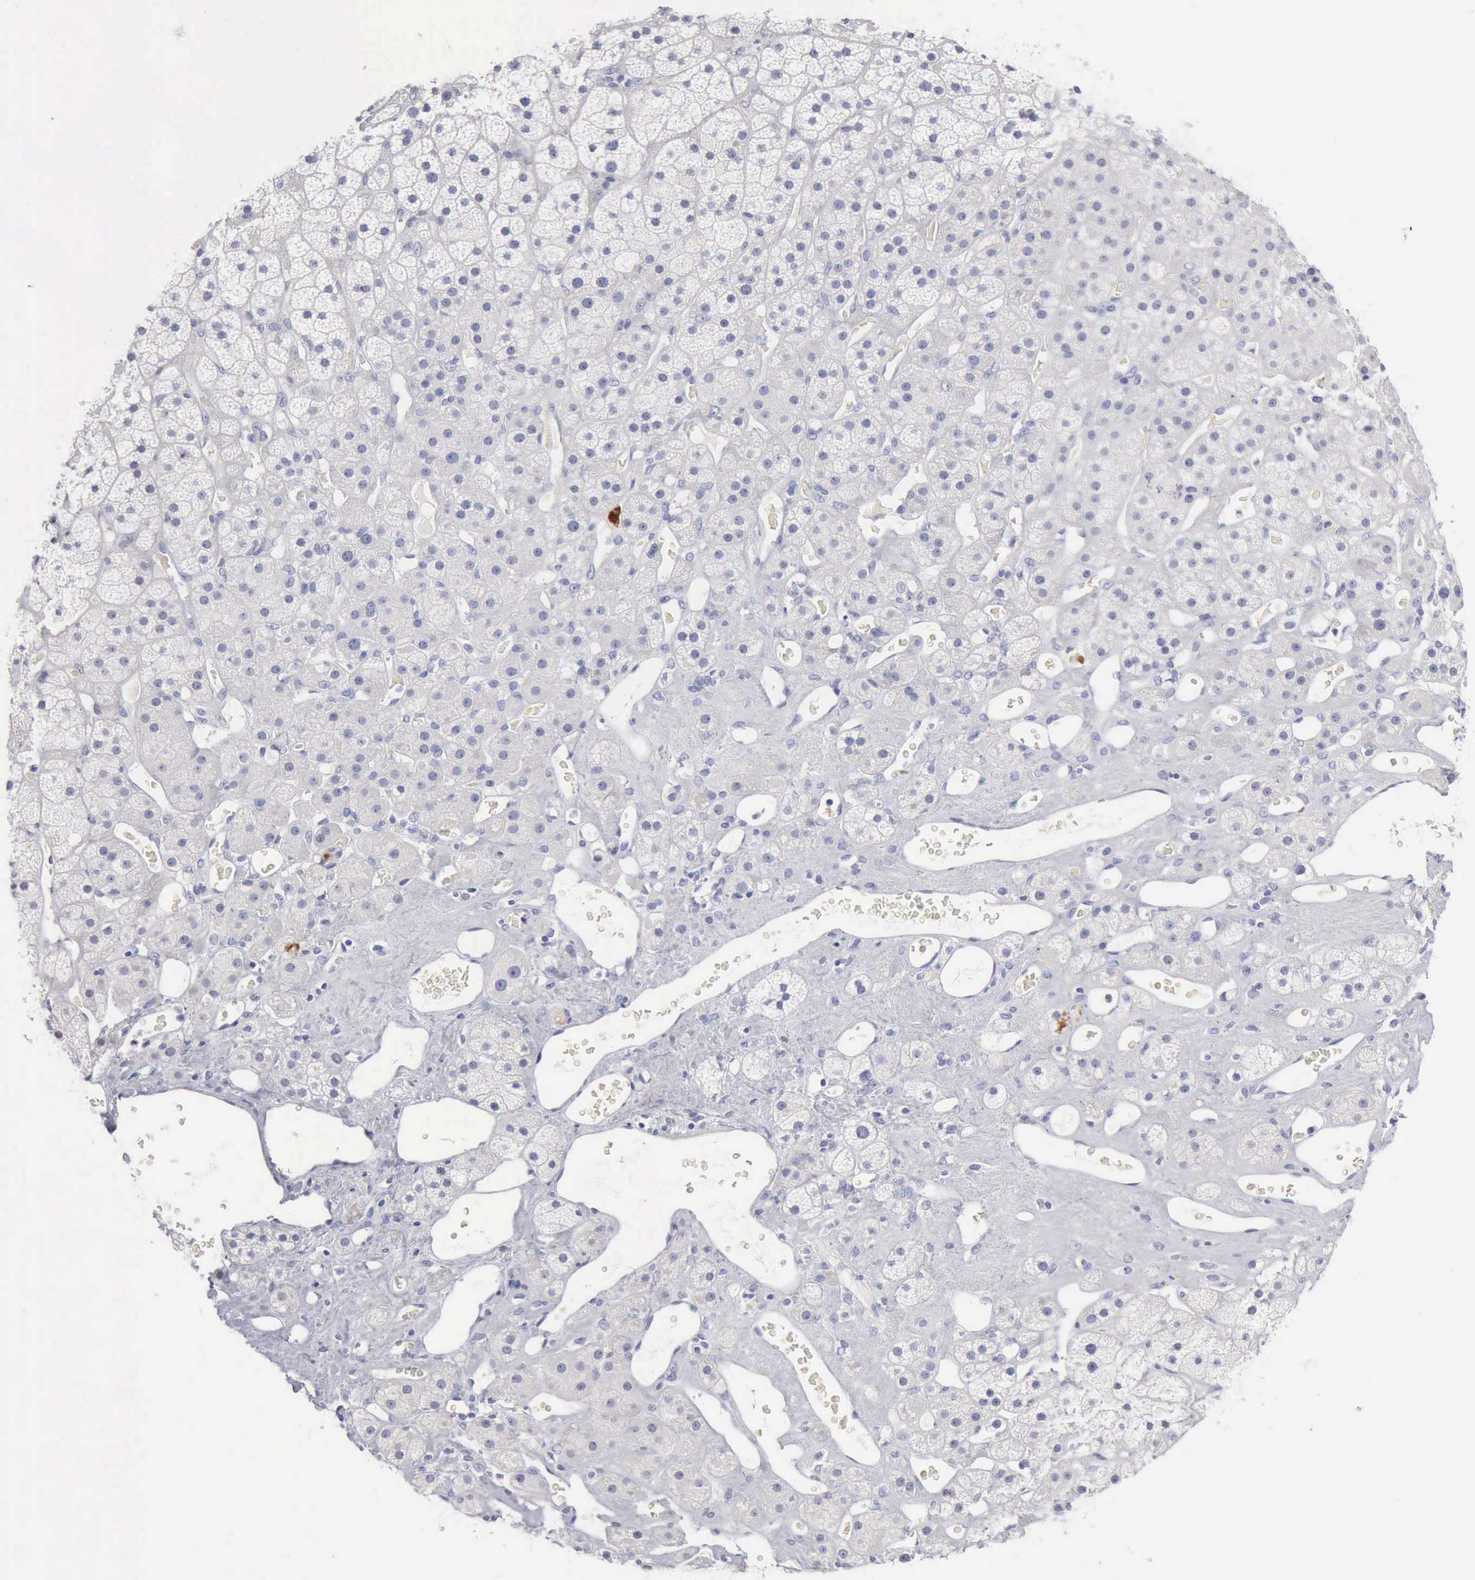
{"staining": {"intensity": "negative", "quantity": "none", "location": "none"}, "tissue": "adrenal gland", "cell_type": "Glandular cells", "image_type": "normal", "snomed": [{"axis": "morphology", "description": "Normal tissue, NOS"}, {"axis": "topography", "description": "Adrenal gland"}], "caption": "IHC of benign adrenal gland displays no staining in glandular cells.", "gene": "CYP19A1", "patient": {"sex": "male", "age": 57}}